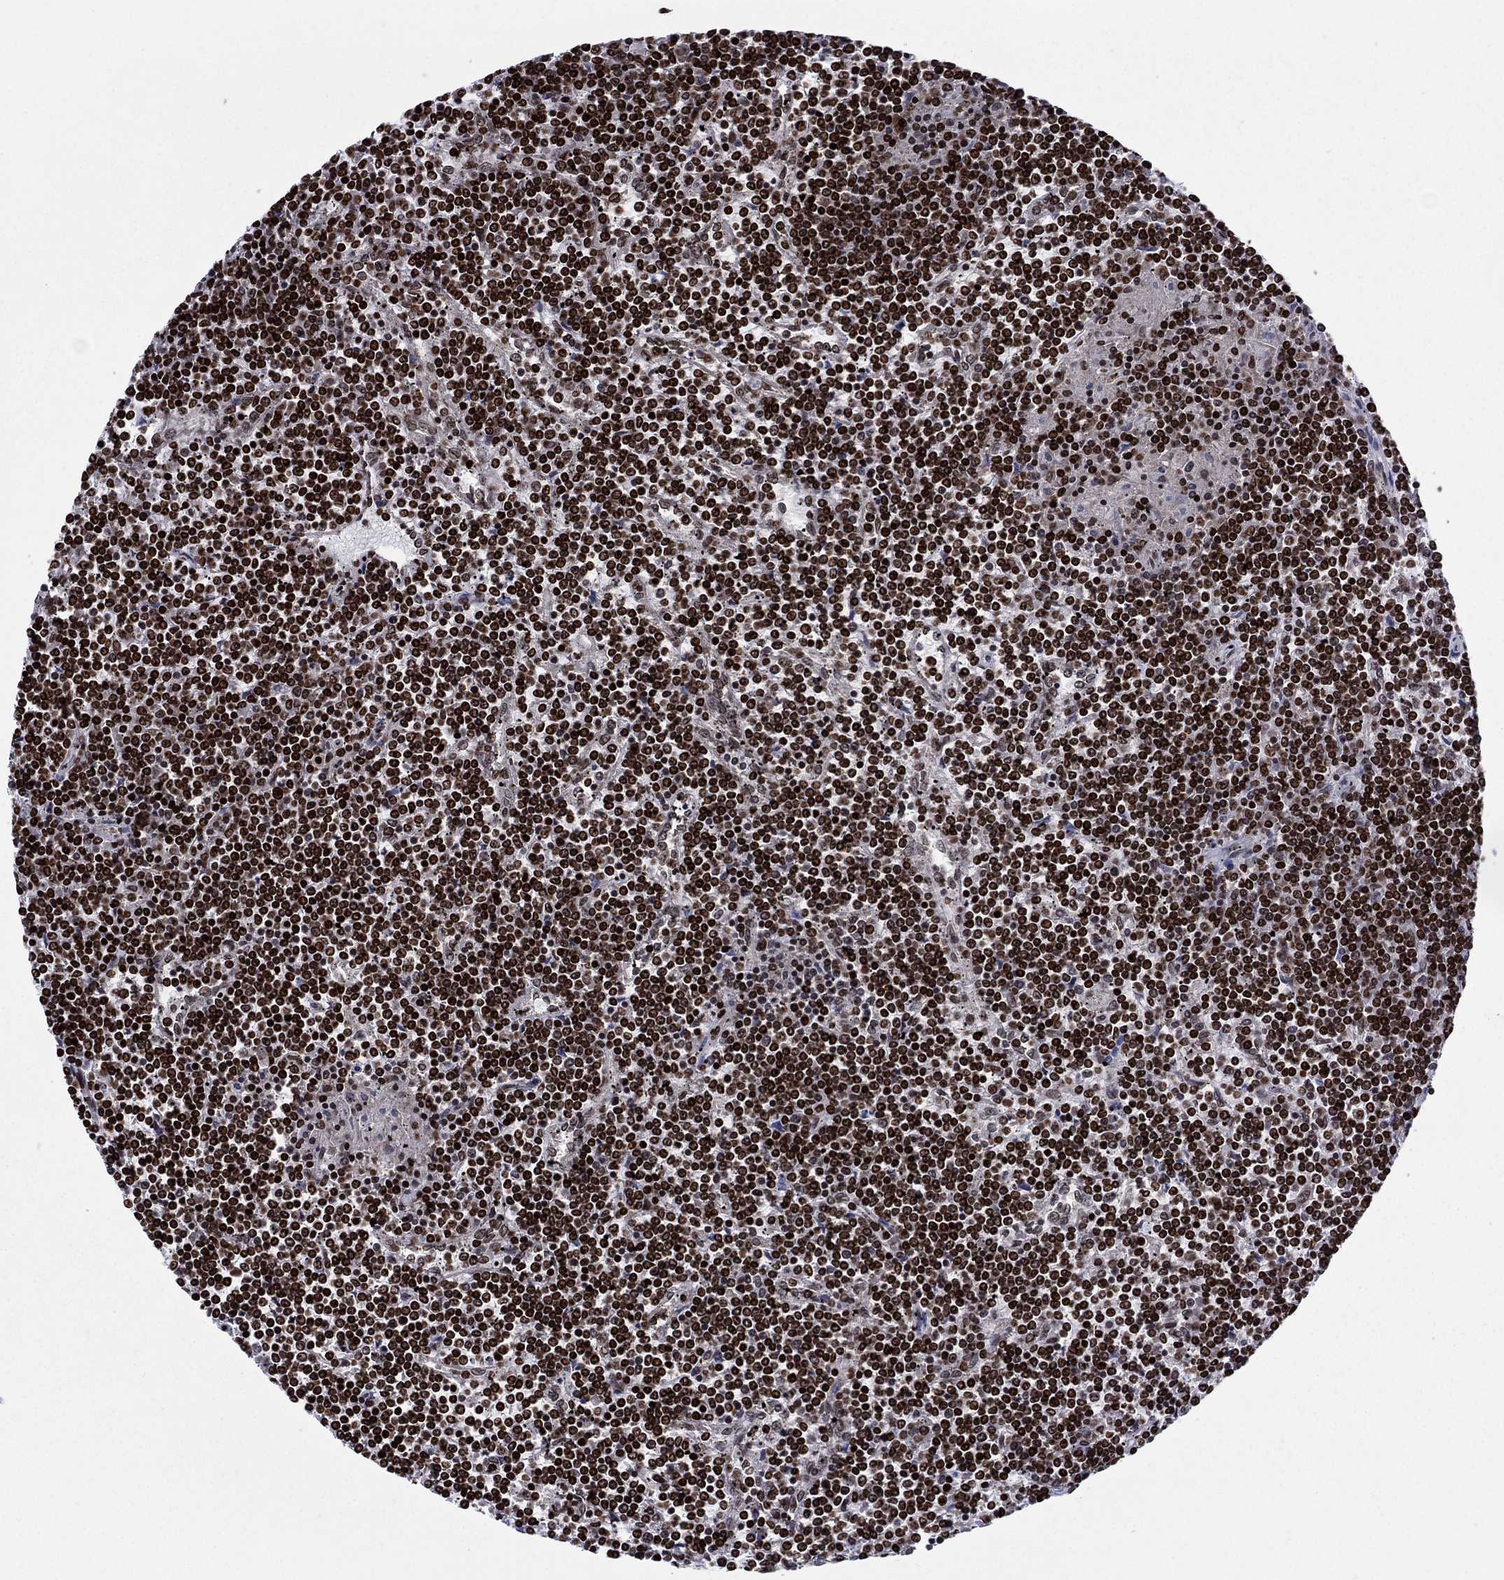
{"staining": {"intensity": "strong", "quantity": ">75%", "location": "nuclear"}, "tissue": "lymphoma", "cell_type": "Tumor cells", "image_type": "cancer", "snomed": [{"axis": "morphology", "description": "Malignant lymphoma, non-Hodgkin's type, Low grade"}, {"axis": "topography", "description": "Spleen"}], "caption": "A high-resolution photomicrograph shows immunohistochemistry (IHC) staining of lymphoma, which exhibits strong nuclear positivity in approximately >75% of tumor cells.", "gene": "HMGA1", "patient": {"sex": "female", "age": 19}}